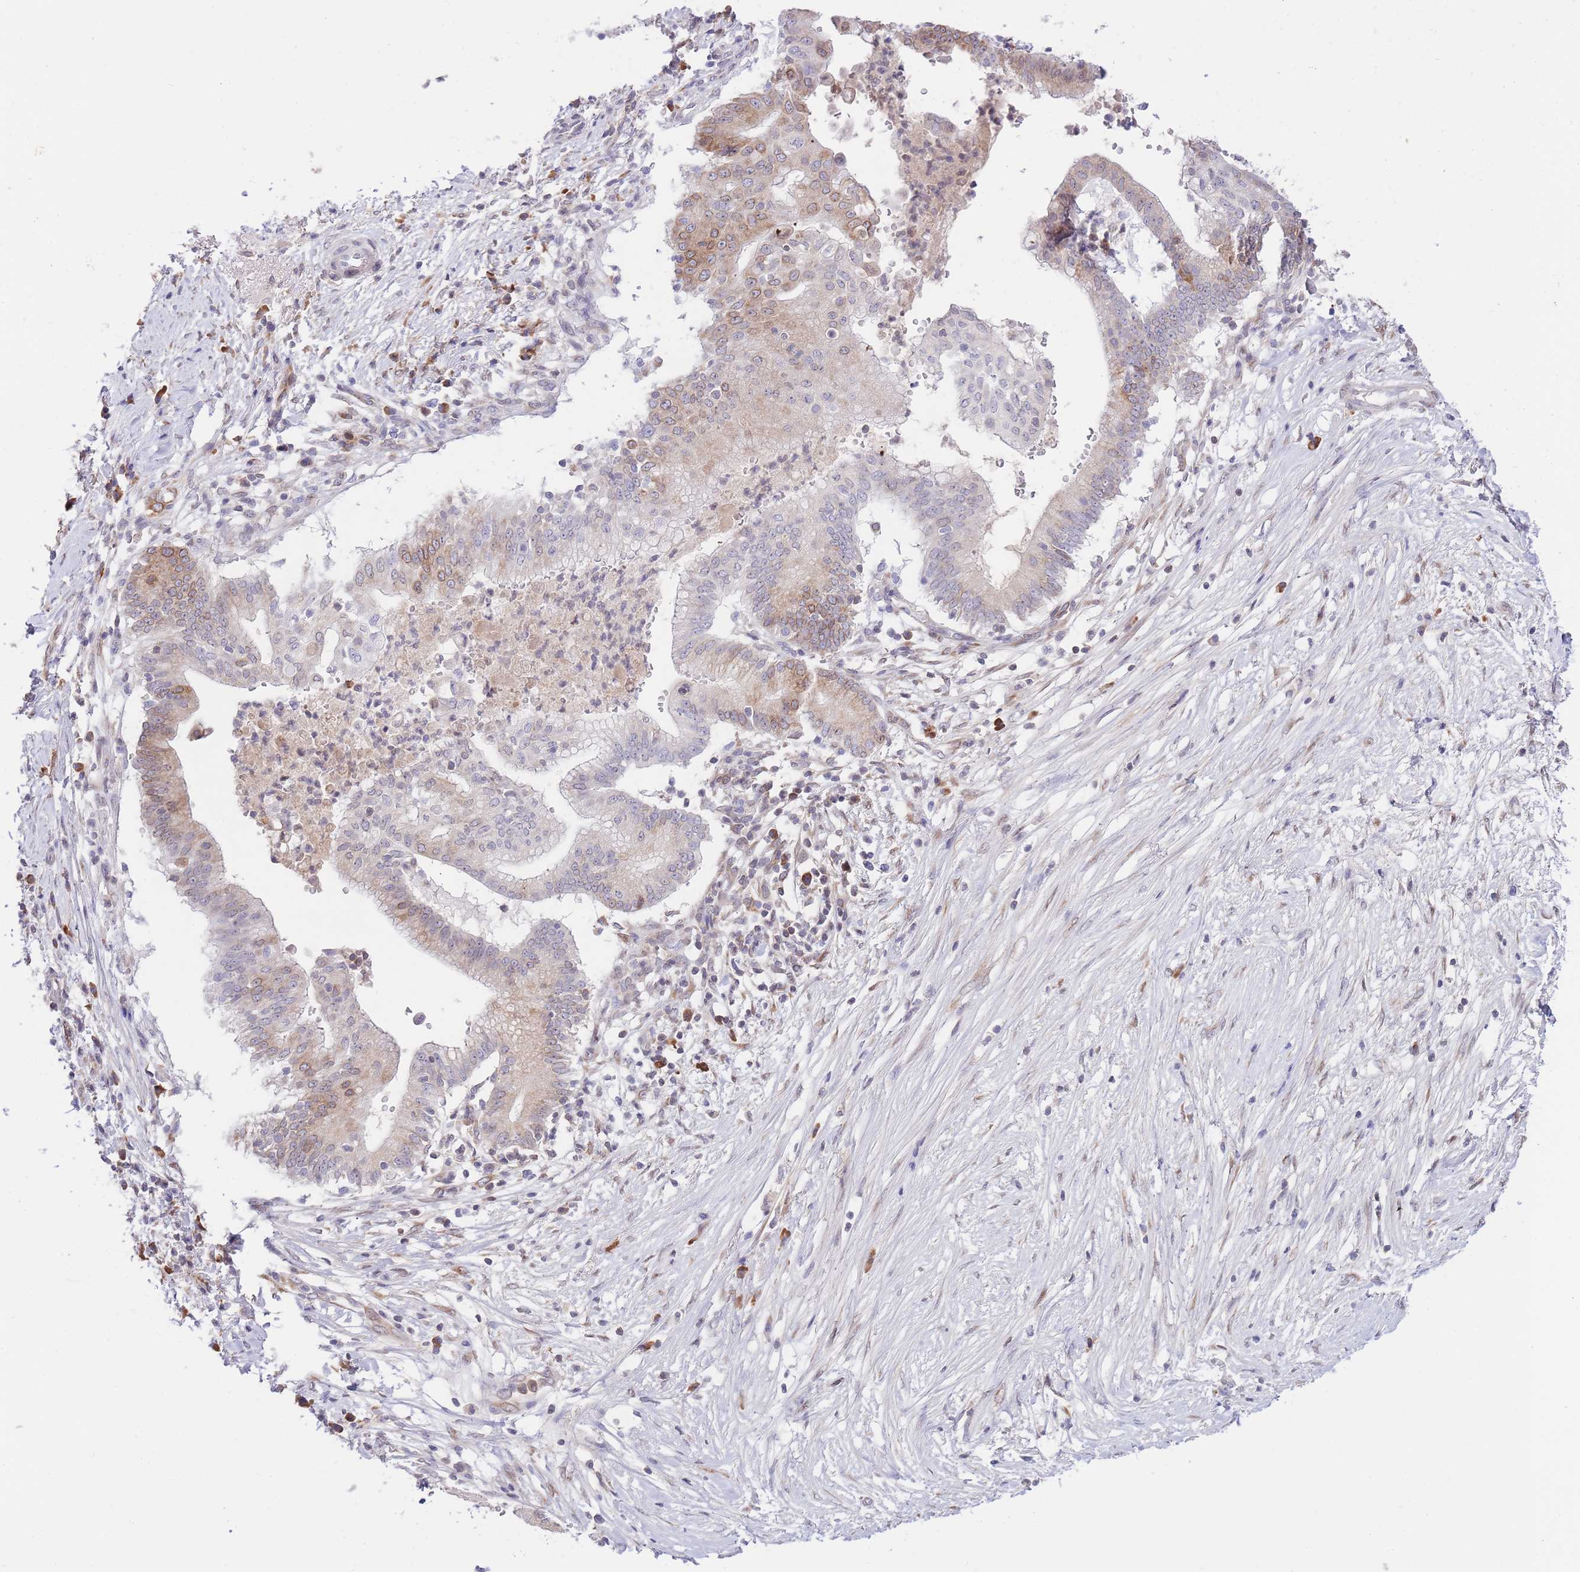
{"staining": {"intensity": "moderate", "quantity": "<25%", "location": "cytoplasmic/membranous"}, "tissue": "pancreatic cancer", "cell_type": "Tumor cells", "image_type": "cancer", "snomed": [{"axis": "morphology", "description": "Adenocarcinoma, NOS"}, {"axis": "topography", "description": "Pancreas"}], "caption": "DAB (3,3'-diaminobenzidine) immunohistochemical staining of pancreatic cancer (adenocarcinoma) shows moderate cytoplasmic/membranous protein staining in approximately <25% of tumor cells.", "gene": "EBPL", "patient": {"sex": "male", "age": 68}}